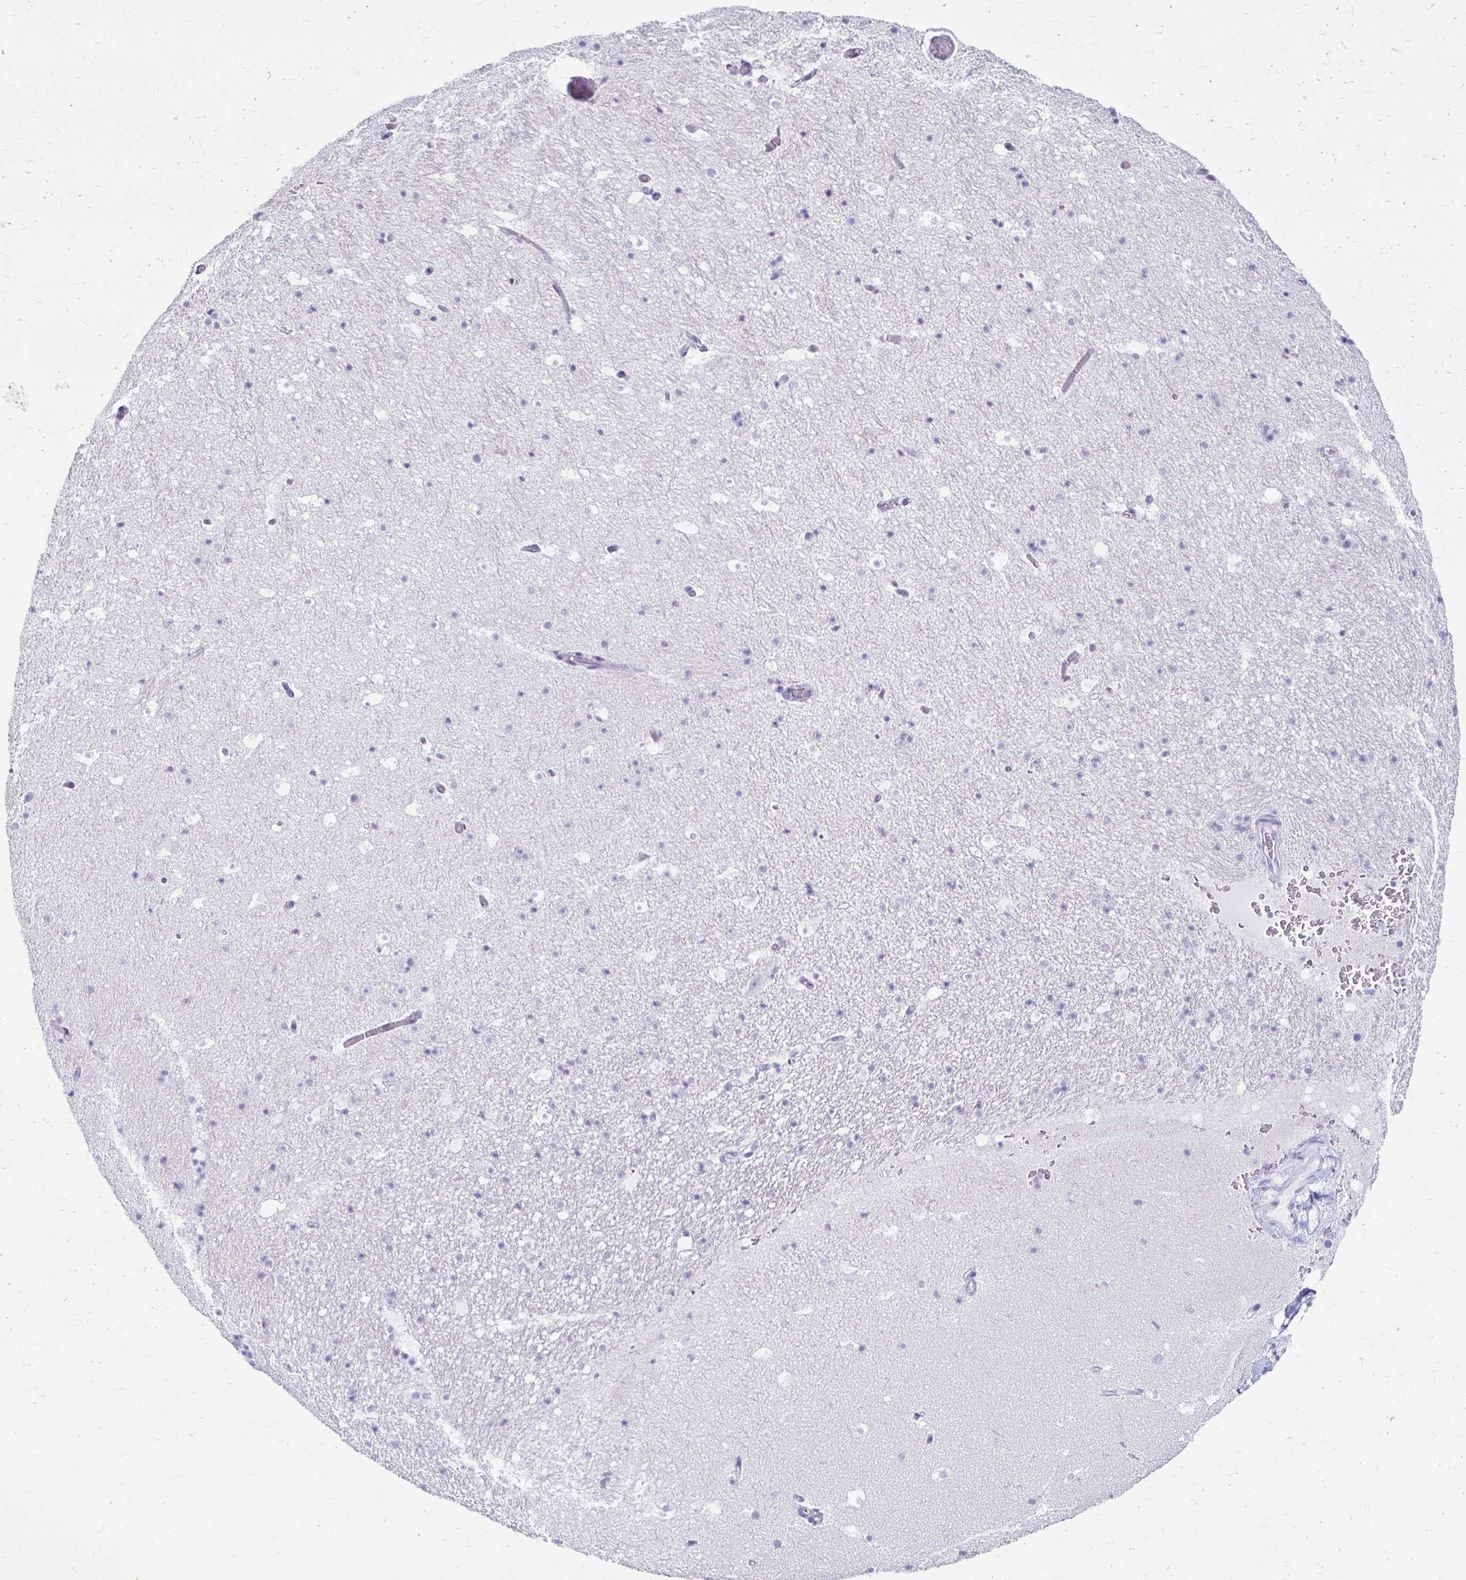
{"staining": {"intensity": "negative", "quantity": "none", "location": "none"}, "tissue": "hippocampus", "cell_type": "Glial cells", "image_type": "normal", "snomed": [{"axis": "morphology", "description": "Normal tissue, NOS"}, {"axis": "topography", "description": "Hippocampus"}], "caption": "Immunohistochemistry (IHC) histopathology image of unremarkable hippocampus: hippocampus stained with DAB displays no significant protein expression in glial cells.", "gene": "CST6", "patient": {"sex": "male", "age": 26}}